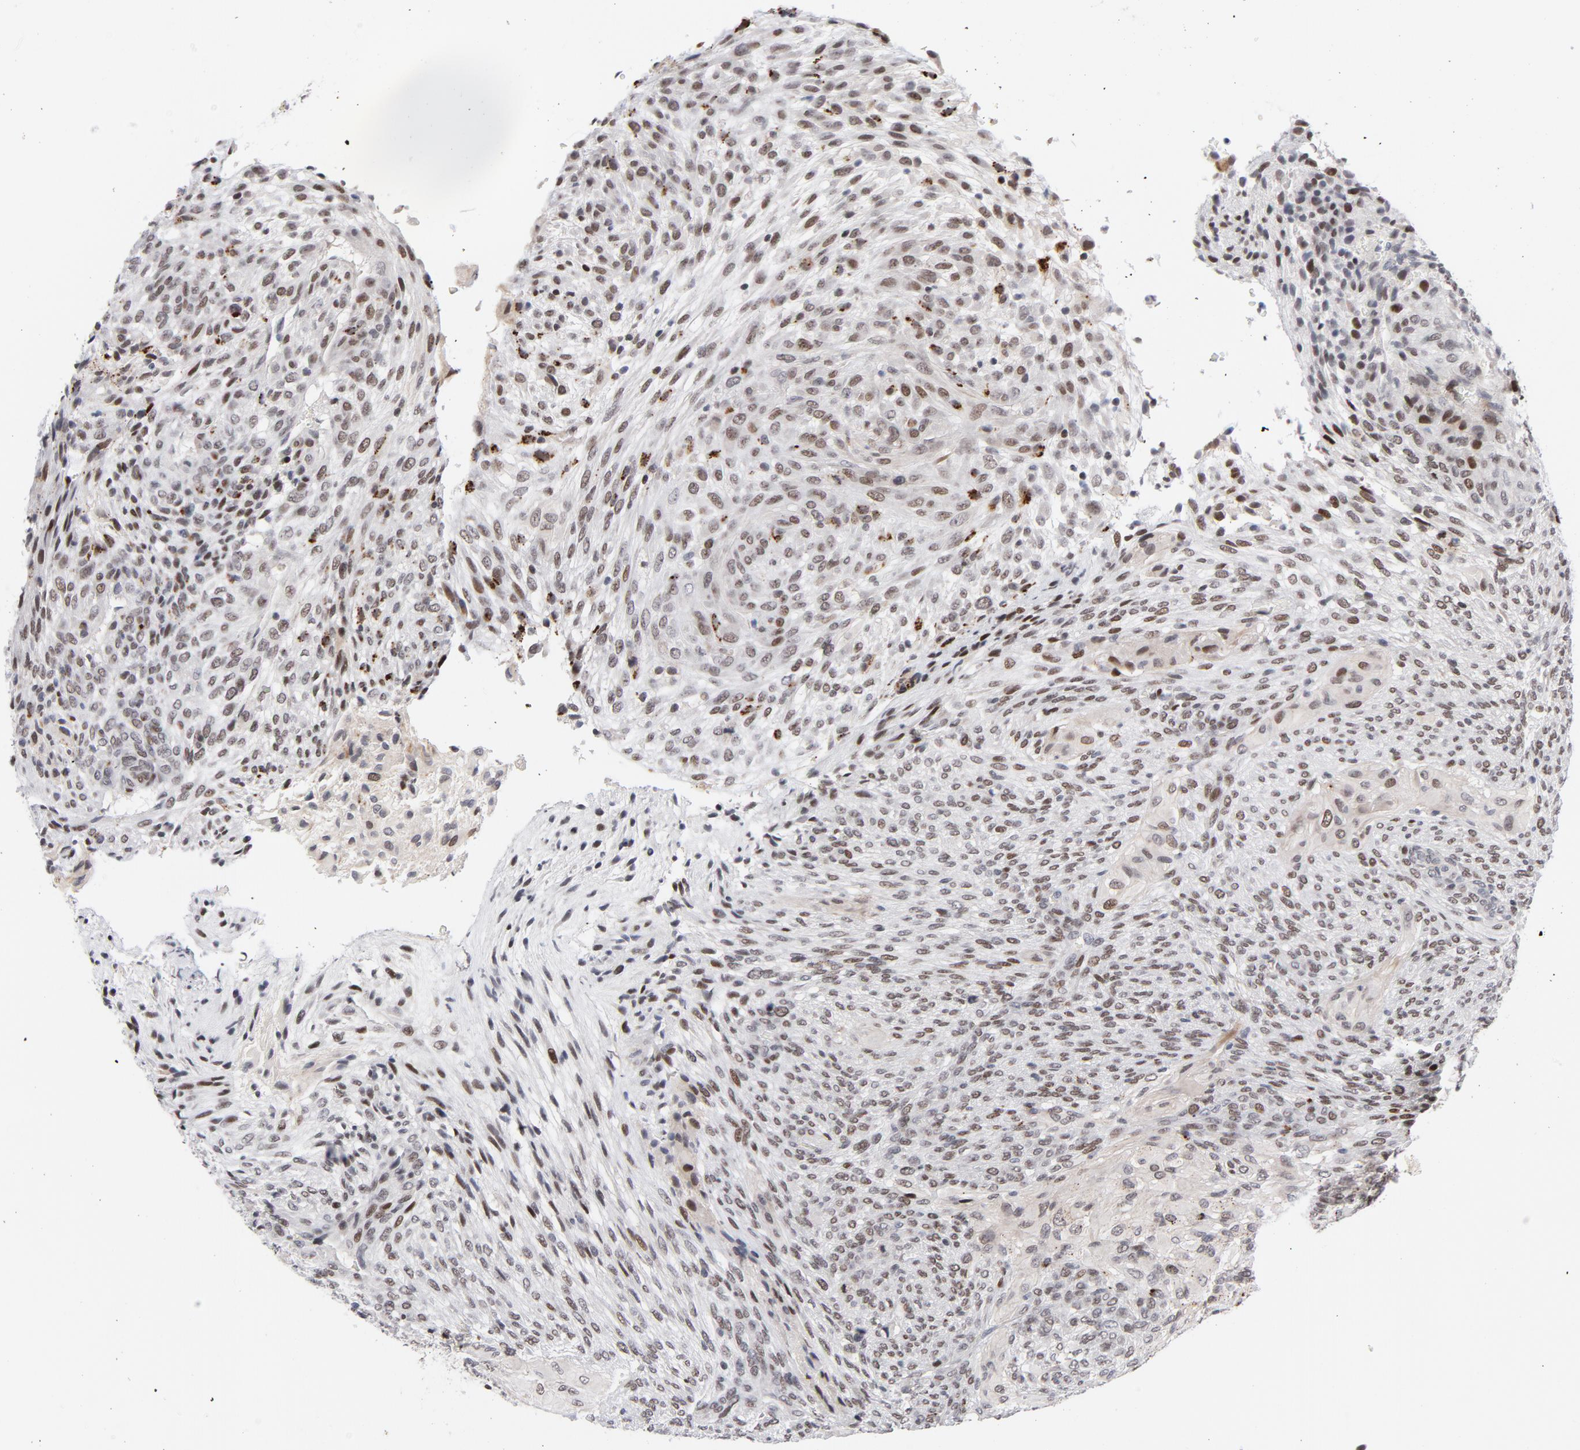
{"staining": {"intensity": "moderate", "quantity": "25%-75%", "location": "nuclear"}, "tissue": "glioma", "cell_type": "Tumor cells", "image_type": "cancer", "snomed": [{"axis": "morphology", "description": "Glioma, malignant, High grade"}, {"axis": "topography", "description": "Cerebral cortex"}], "caption": "Tumor cells demonstrate moderate nuclear staining in about 25%-75% of cells in glioma.", "gene": "NFIC", "patient": {"sex": "female", "age": 55}}